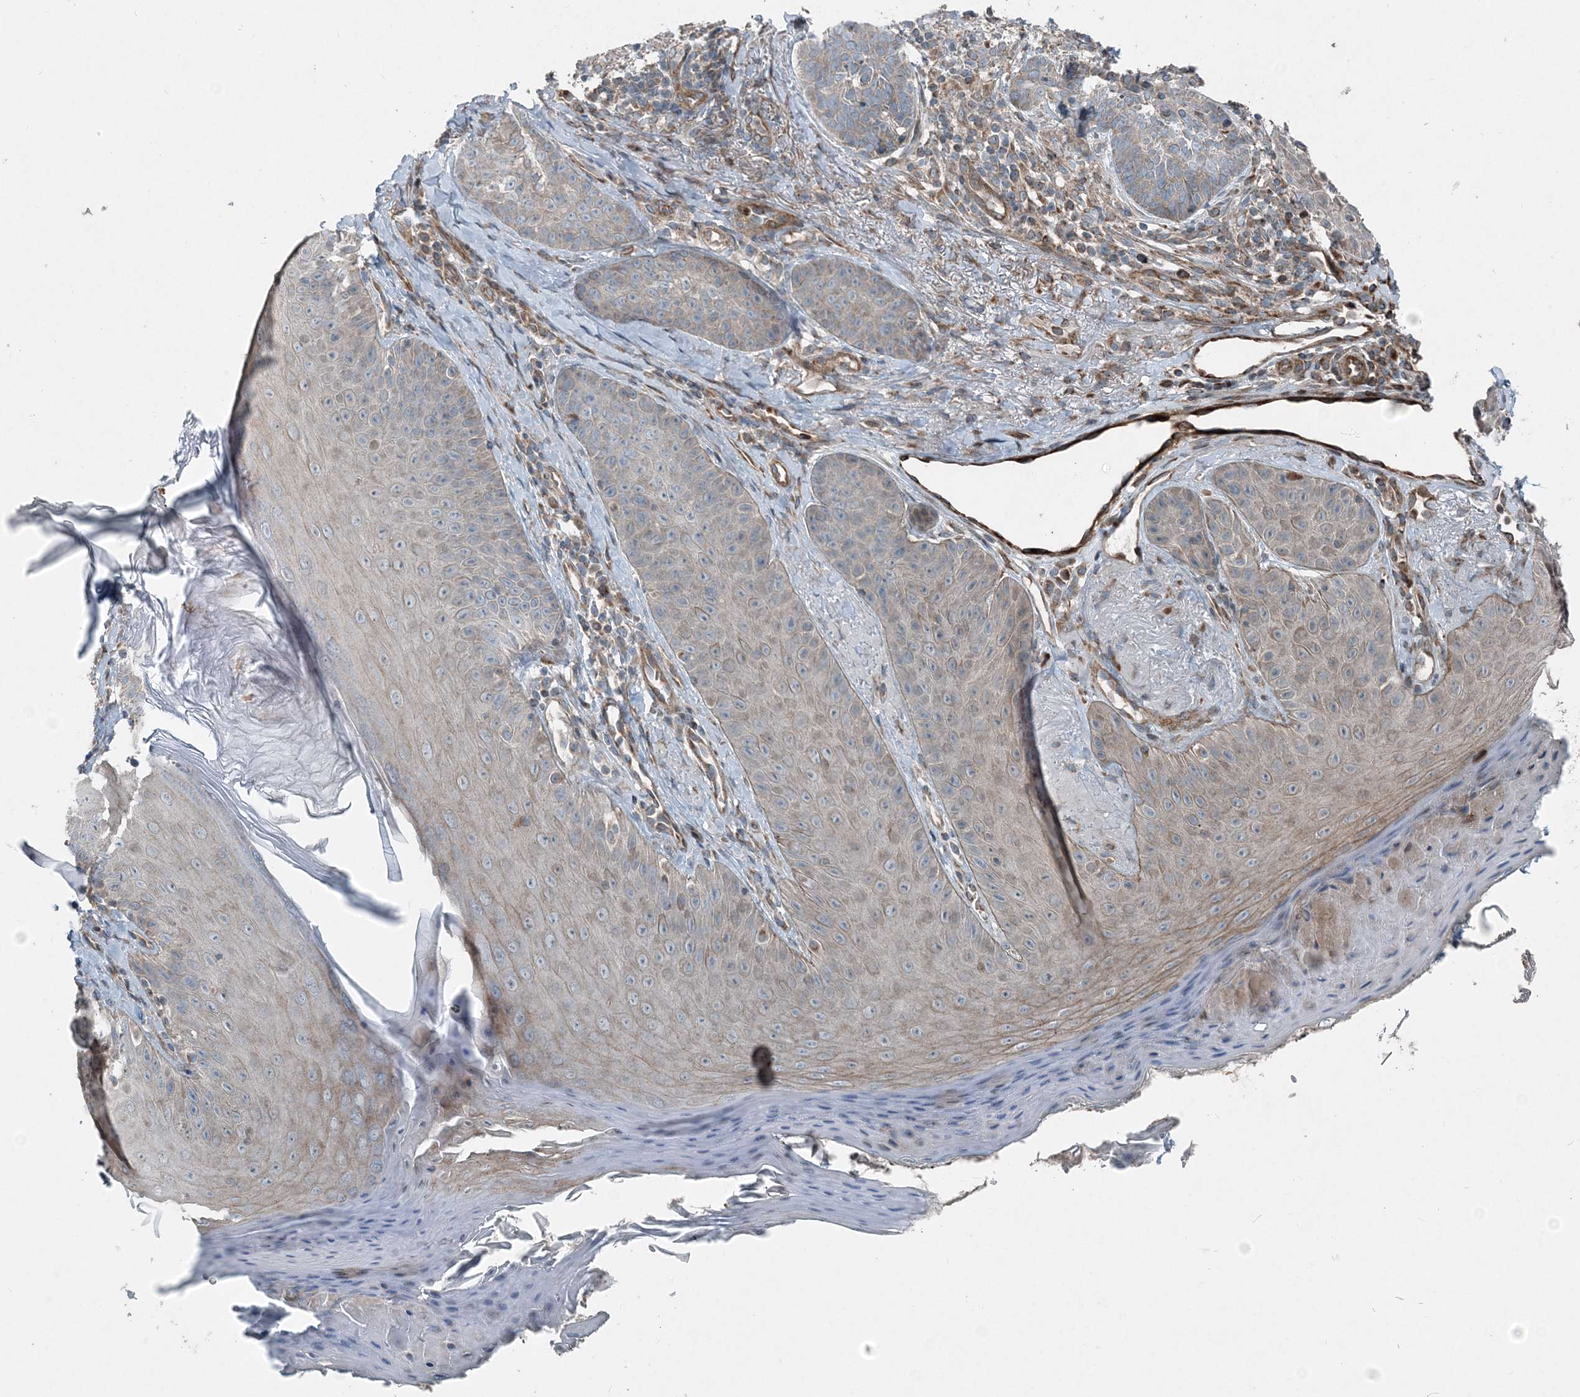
{"staining": {"intensity": "moderate", "quantity": ">75%", "location": "cytoplasmic/membranous"}, "tissue": "skin", "cell_type": "Fibroblasts", "image_type": "normal", "snomed": [{"axis": "morphology", "description": "Normal tissue, NOS"}, {"axis": "topography", "description": "Skin"}], "caption": "Immunohistochemical staining of benign skin shows moderate cytoplasmic/membranous protein positivity in about >75% of fibroblasts. (DAB (3,3'-diaminobenzidine) IHC with brightfield microscopy, high magnification).", "gene": "INTU", "patient": {"sex": "male", "age": 57}}